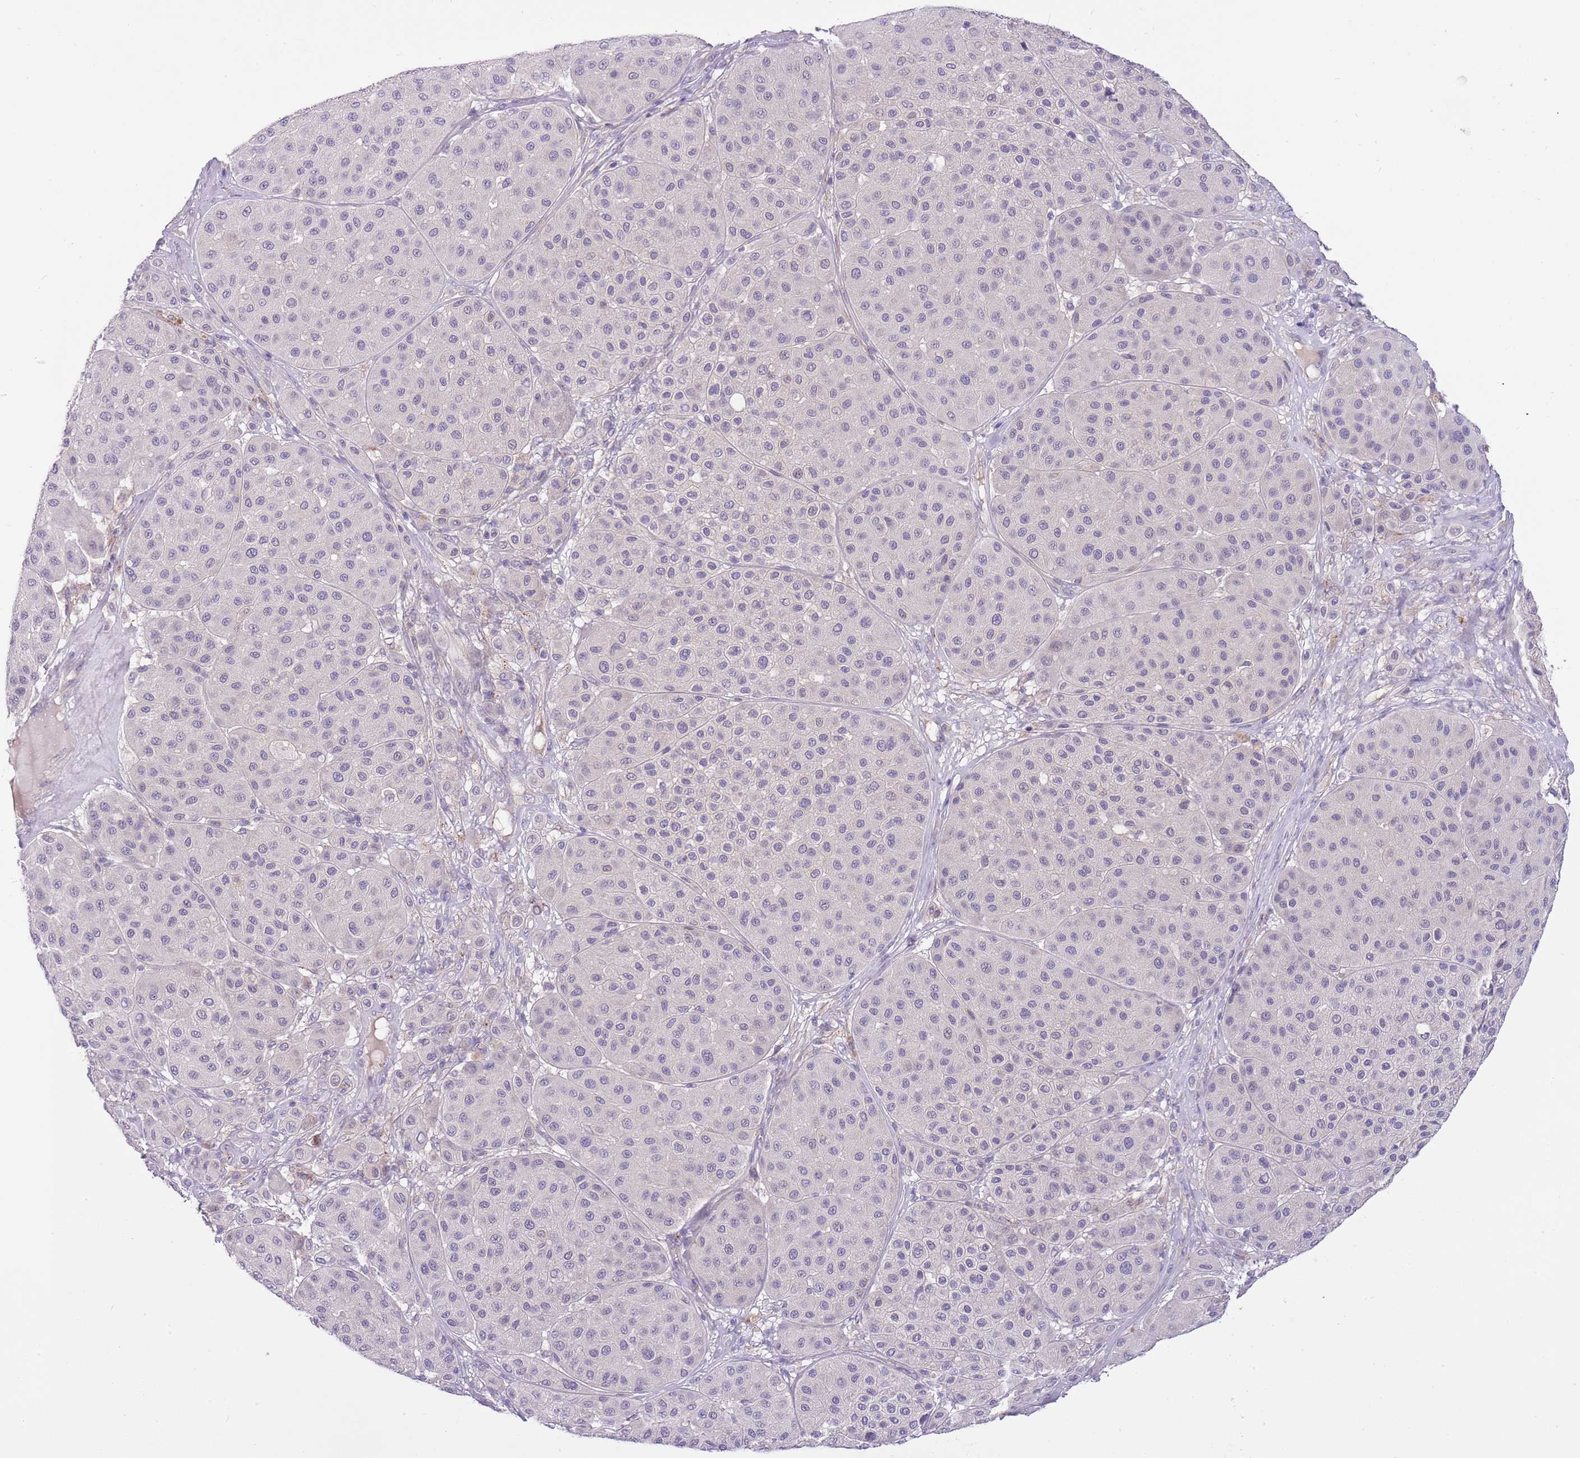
{"staining": {"intensity": "negative", "quantity": "none", "location": "none"}, "tissue": "melanoma", "cell_type": "Tumor cells", "image_type": "cancer", "snomed": [{"axis": "morphology", "description": "Malignant melanoma, Metastatic site"}, {"axis": "topography", "description": "Smooth muscle"}], "caption": "Immunohistochemistry photomicrograph of human malignant melanoma (metastatic site) stained for a protein (brown), which shows no staining in tumor cells. (DAB immunohistochemistry visualized using brightfield microscopy, high magnification).", "gene": "CFAP73", "patient": {"sex": "male", "age": 41}}